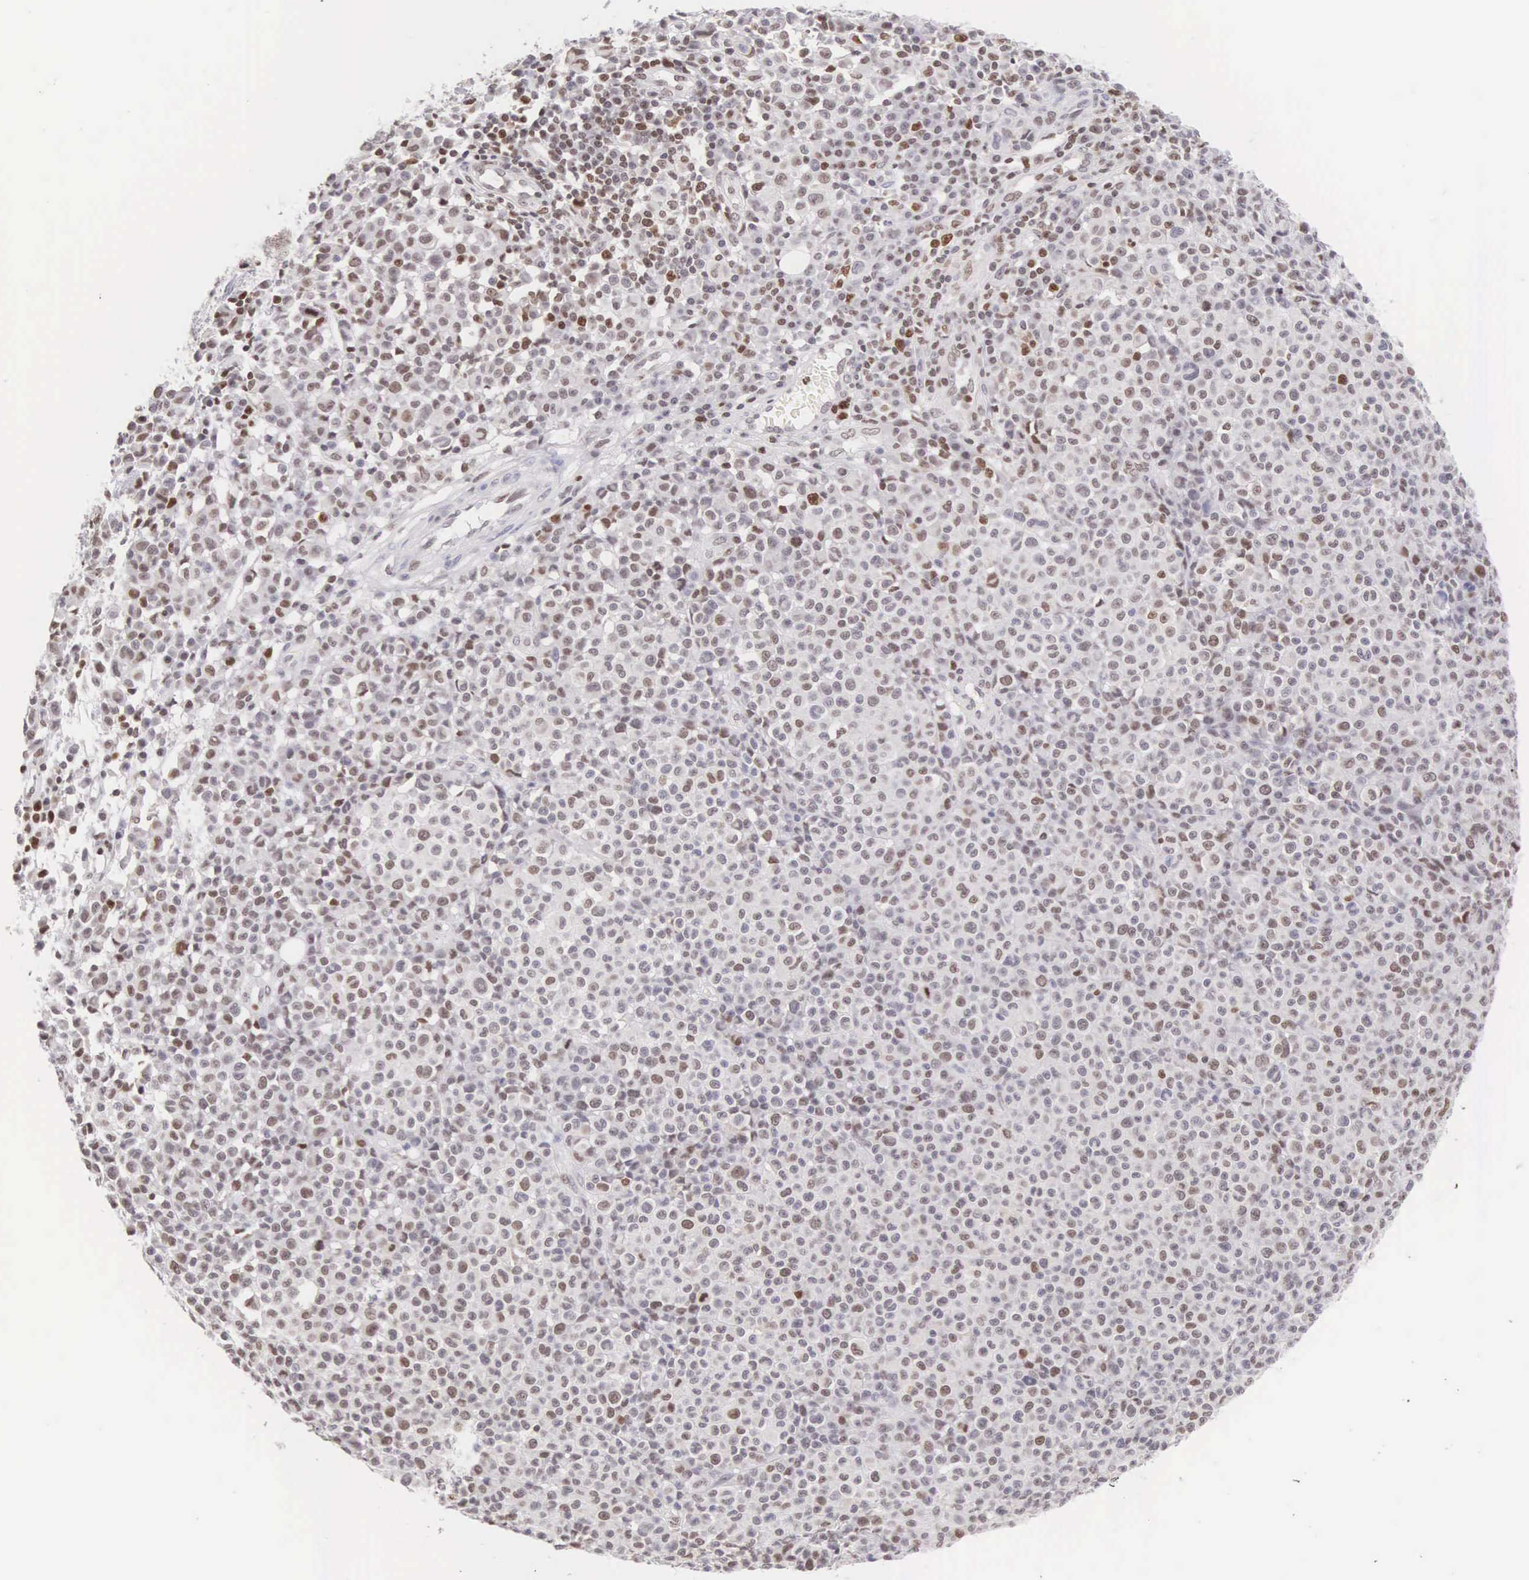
{"staining": {"intensity": "weak", "quantity": "25%-75%", "location": "nuclear"}, "tissue": "melanoma", "cell_type": "Tumor cells", "image_type": "cancer", "snomed": [{"axis": "morphology", "description": "Malignant melanoma, Metastatic site"}, {"axis": "topography", "description": "Skin"}], "caption": "The image shows a brown stain indicating the presence of a protein in the nuclear of tumor cells in melanoma.", "gene": "VRK1", "patient": {"sex": "male", "age": 32}}